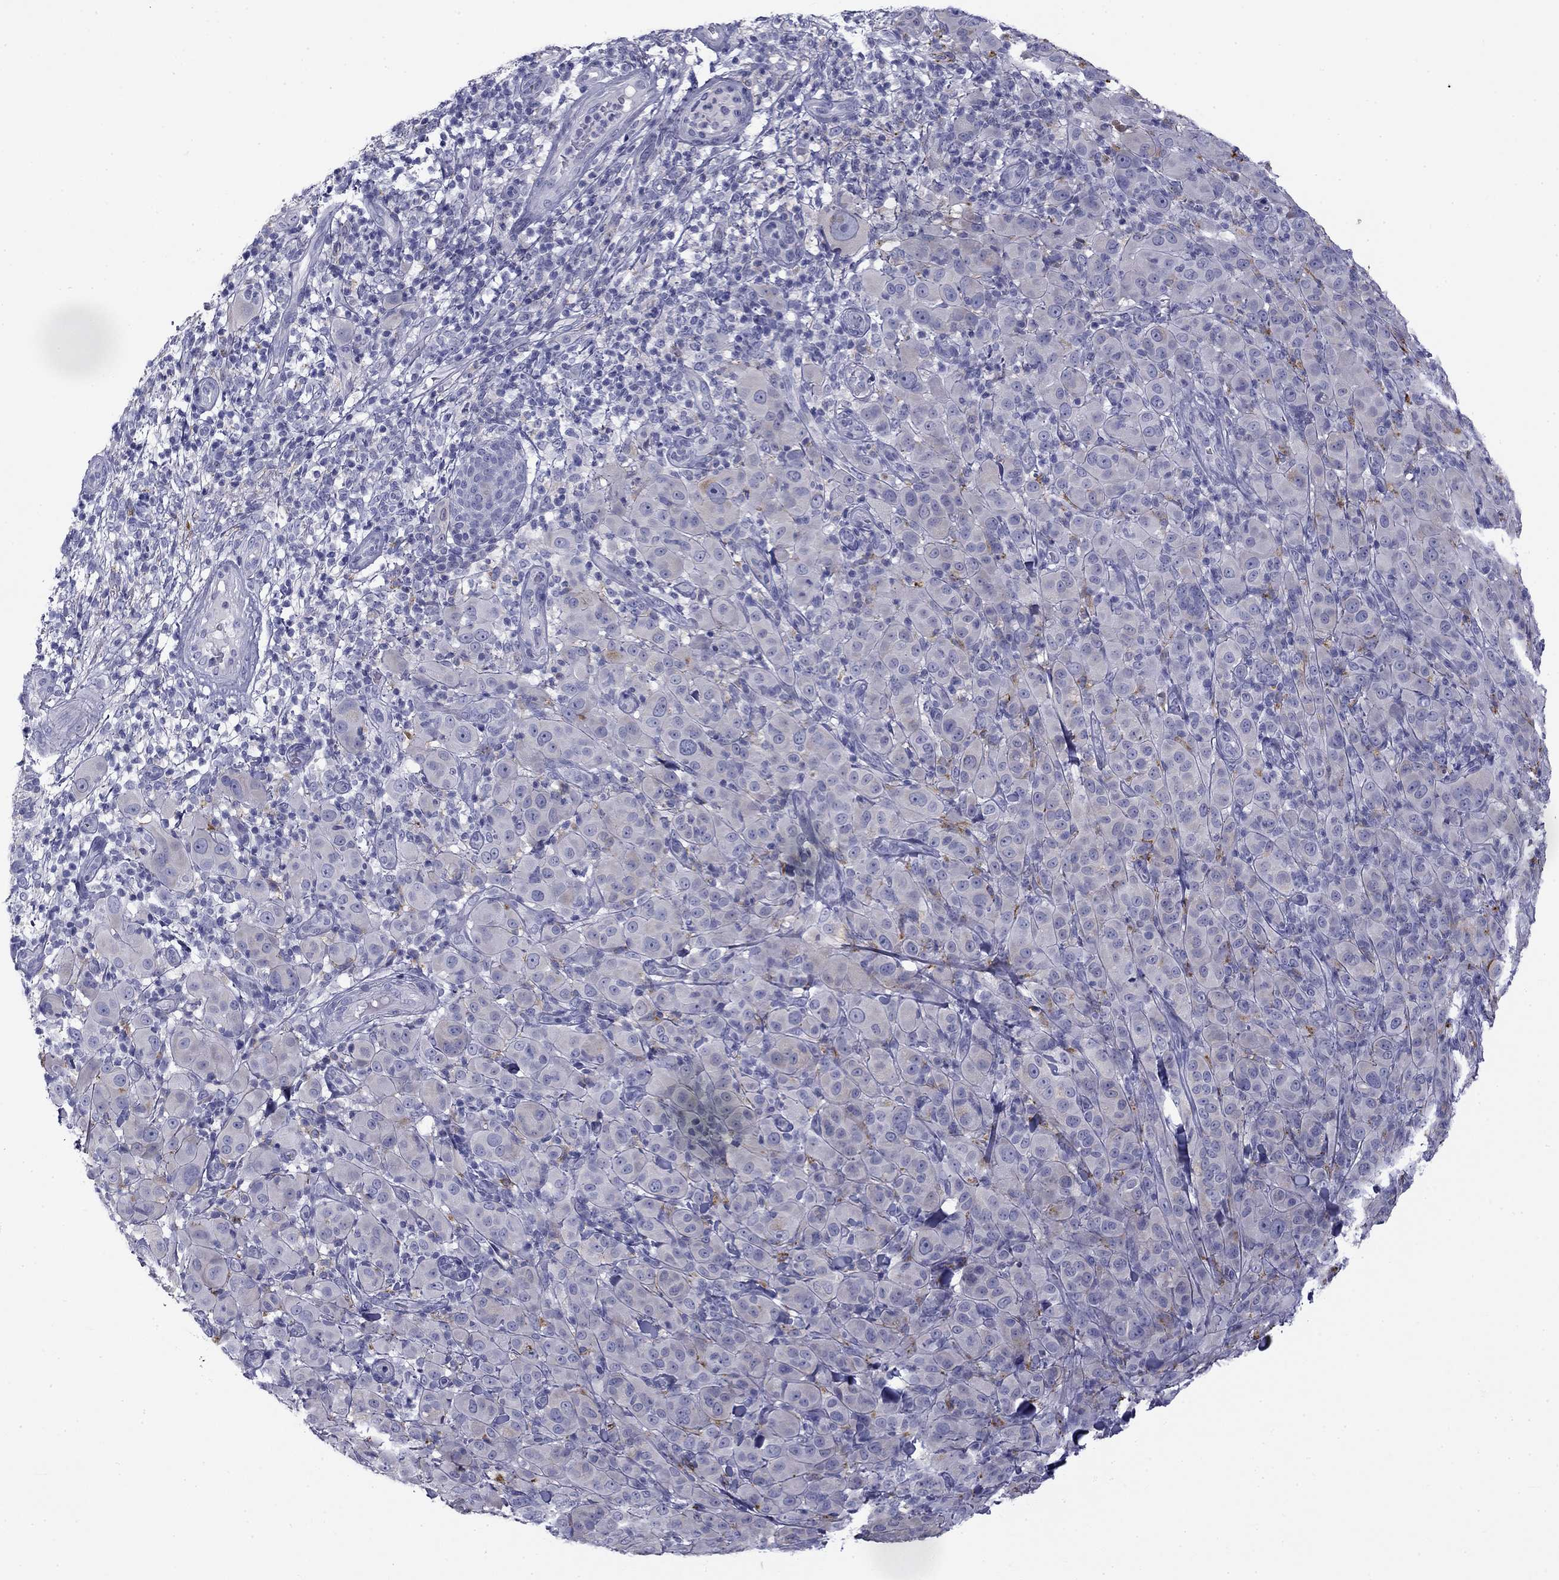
{"staining": {"intensity": "weak", "quantity": "<25%", "location": "cytoplasmic/membranous"}, "tissue": "melanoma", "cell_type": "Tumor cells", "image_type": "cancer", "snomed": [{"axis": "morphology", "description": "Malignant melanoma, NOS"}, {"axis": "topography", "description": "Skin"}], "caption": "Tumor cells show no significant expression in malignant melanoma.", "gene": "CLPSL2", "patient": {"sex": "female", "age": 87}}